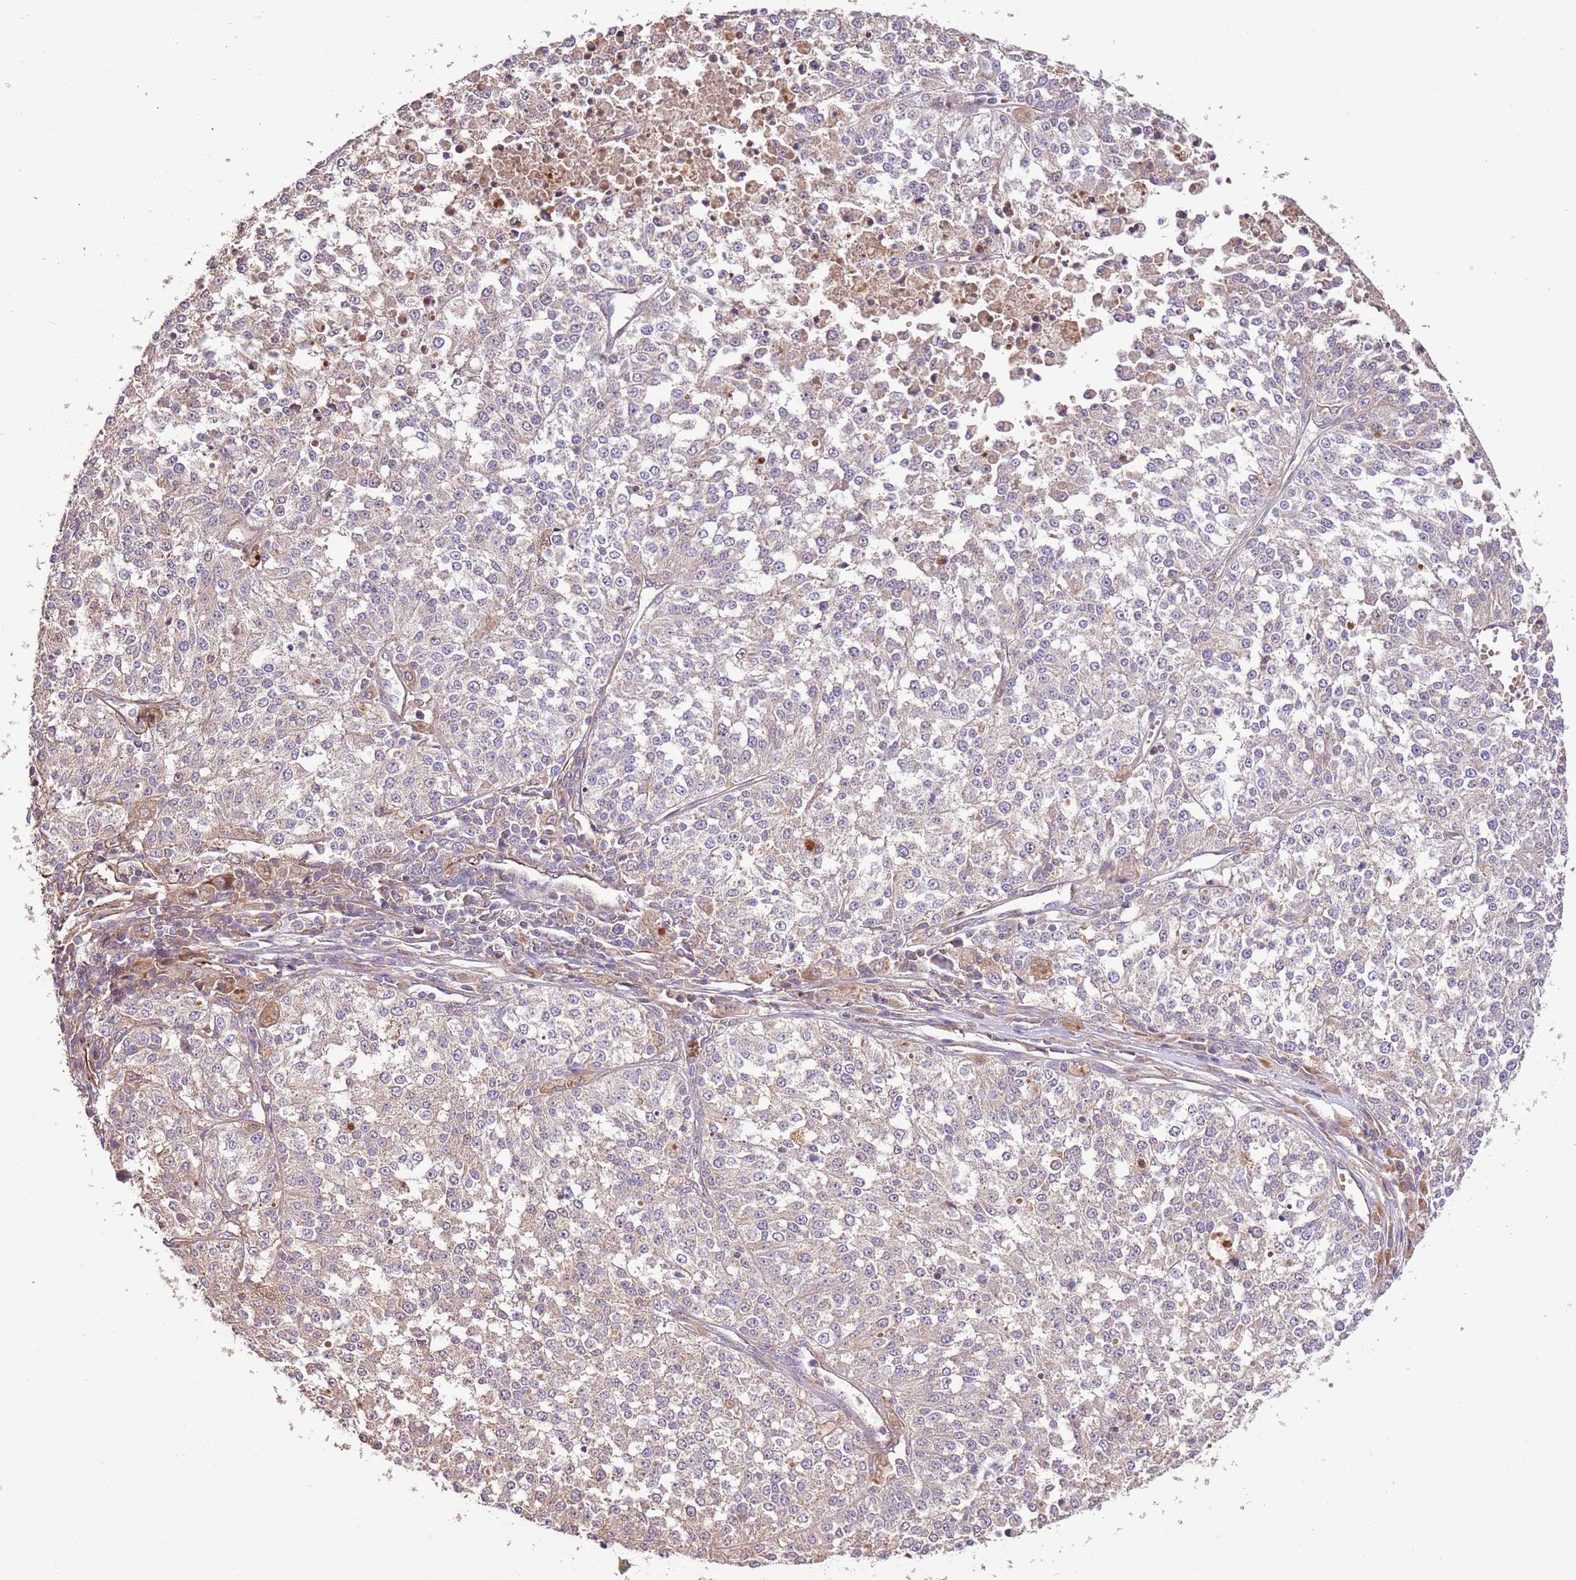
{"staining": {"intensity": "negative", "quantity": "none", "location": "none"}, "tissue": "melanoma", "cell_type": "Tumor cells", "image_type": "cancer", "snomed": [{"axis": "morphology", "description": "Malignant melanoma, NOS"}, {"axis": "topography", "description": "Skin"}], "caption": "Tumor cells are negative for protein expression in human melanoma.", "gene": "FAM89B", "patient": {"sex": "female", "age": 64}}